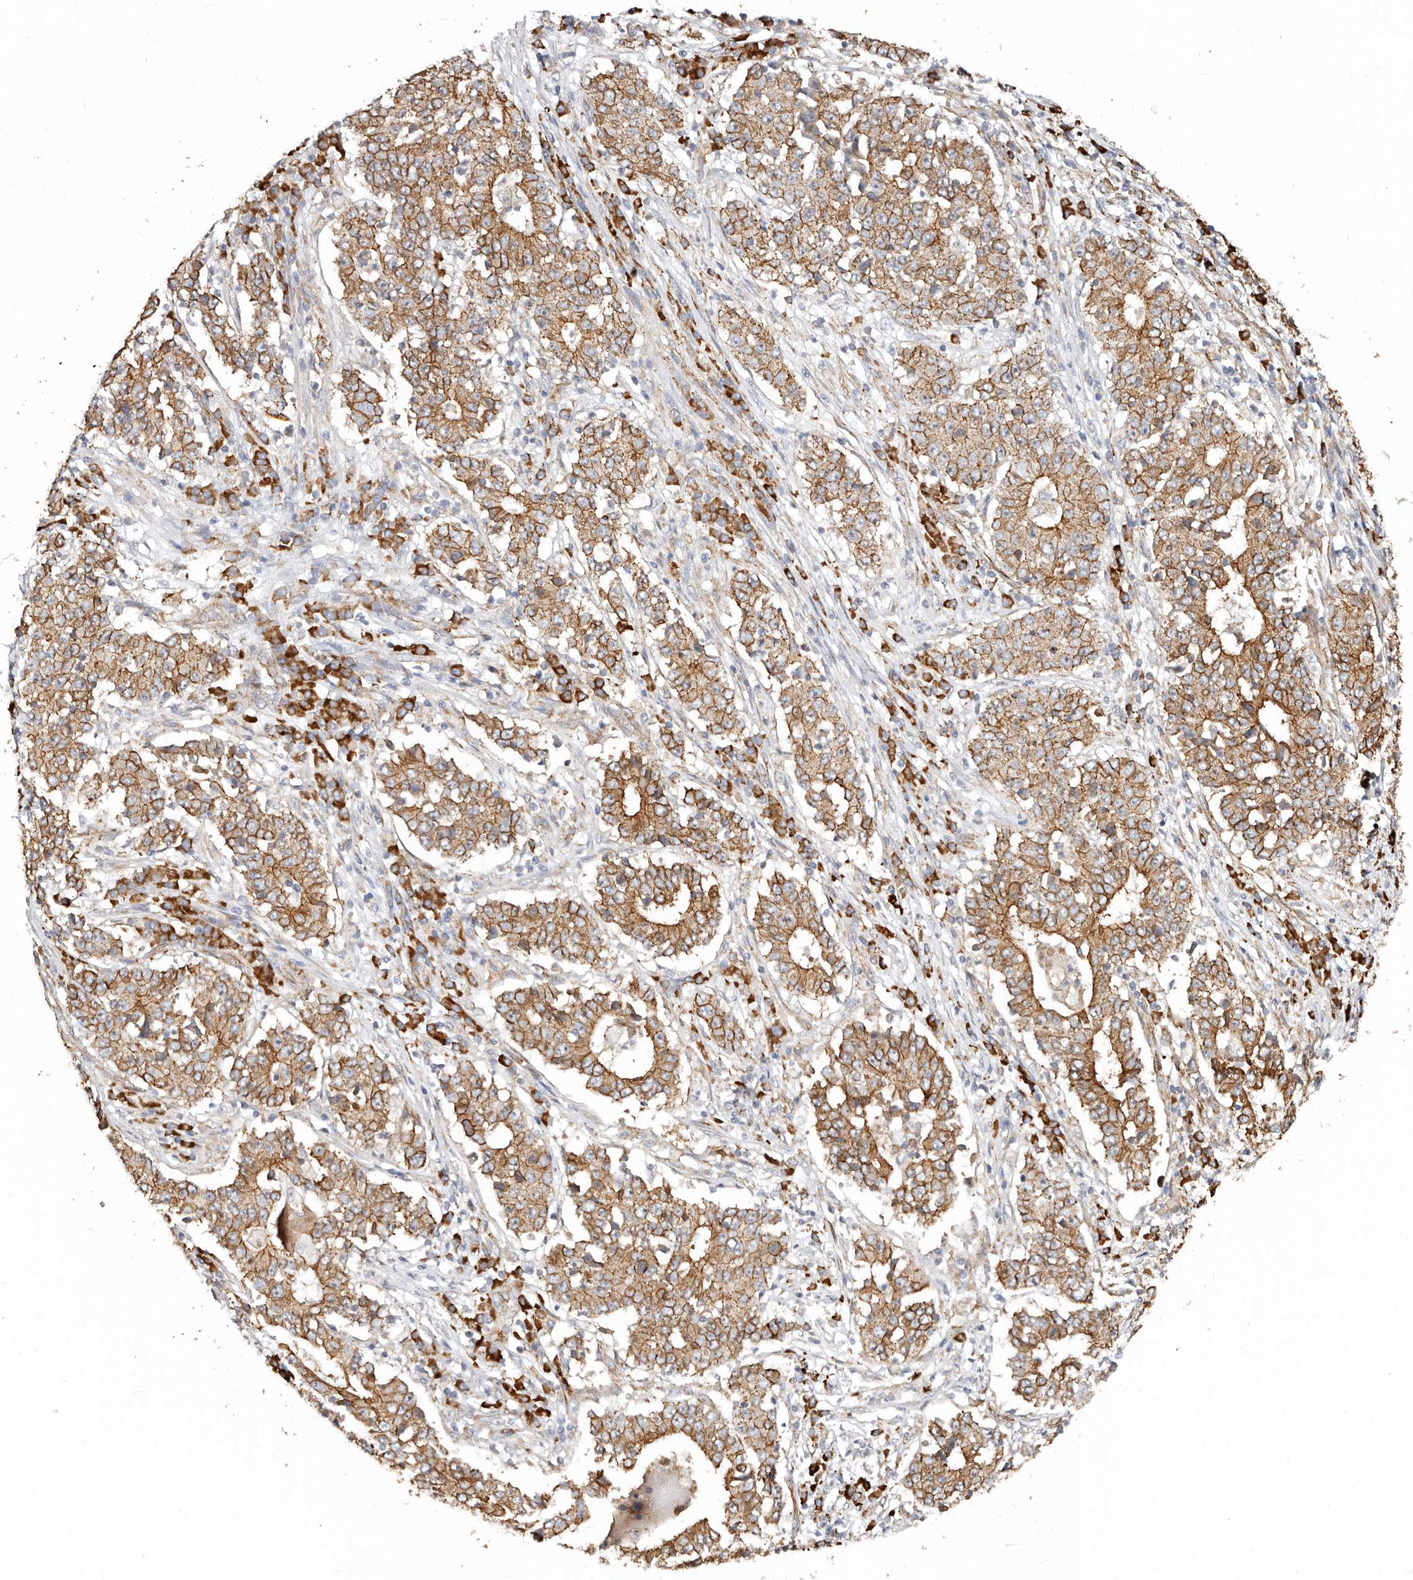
{"staining": {"intensity": "strong", "quantity": ">75%", "location": "cytoplasmic/membranous"}, "tissue": "stomach cancer", "cell_type": "Tumor cells", "image_type": "cancer", "snomed": [{"axis": "morphology", "description": "Adenocarcinoma, NOS"}, {"axis": "topography", "description": "Stomach"}], "caption": "Immunohistochemistry histopathology image of stomach cancer (adenocarcinoma) stained for a protein (brown), which reveals high levels of strong cytoplasmic/membranous staining in approximately >75% of tumor cells.", "gene": "CTNNB1", "patient": {"sex": "male", "age": 59}}